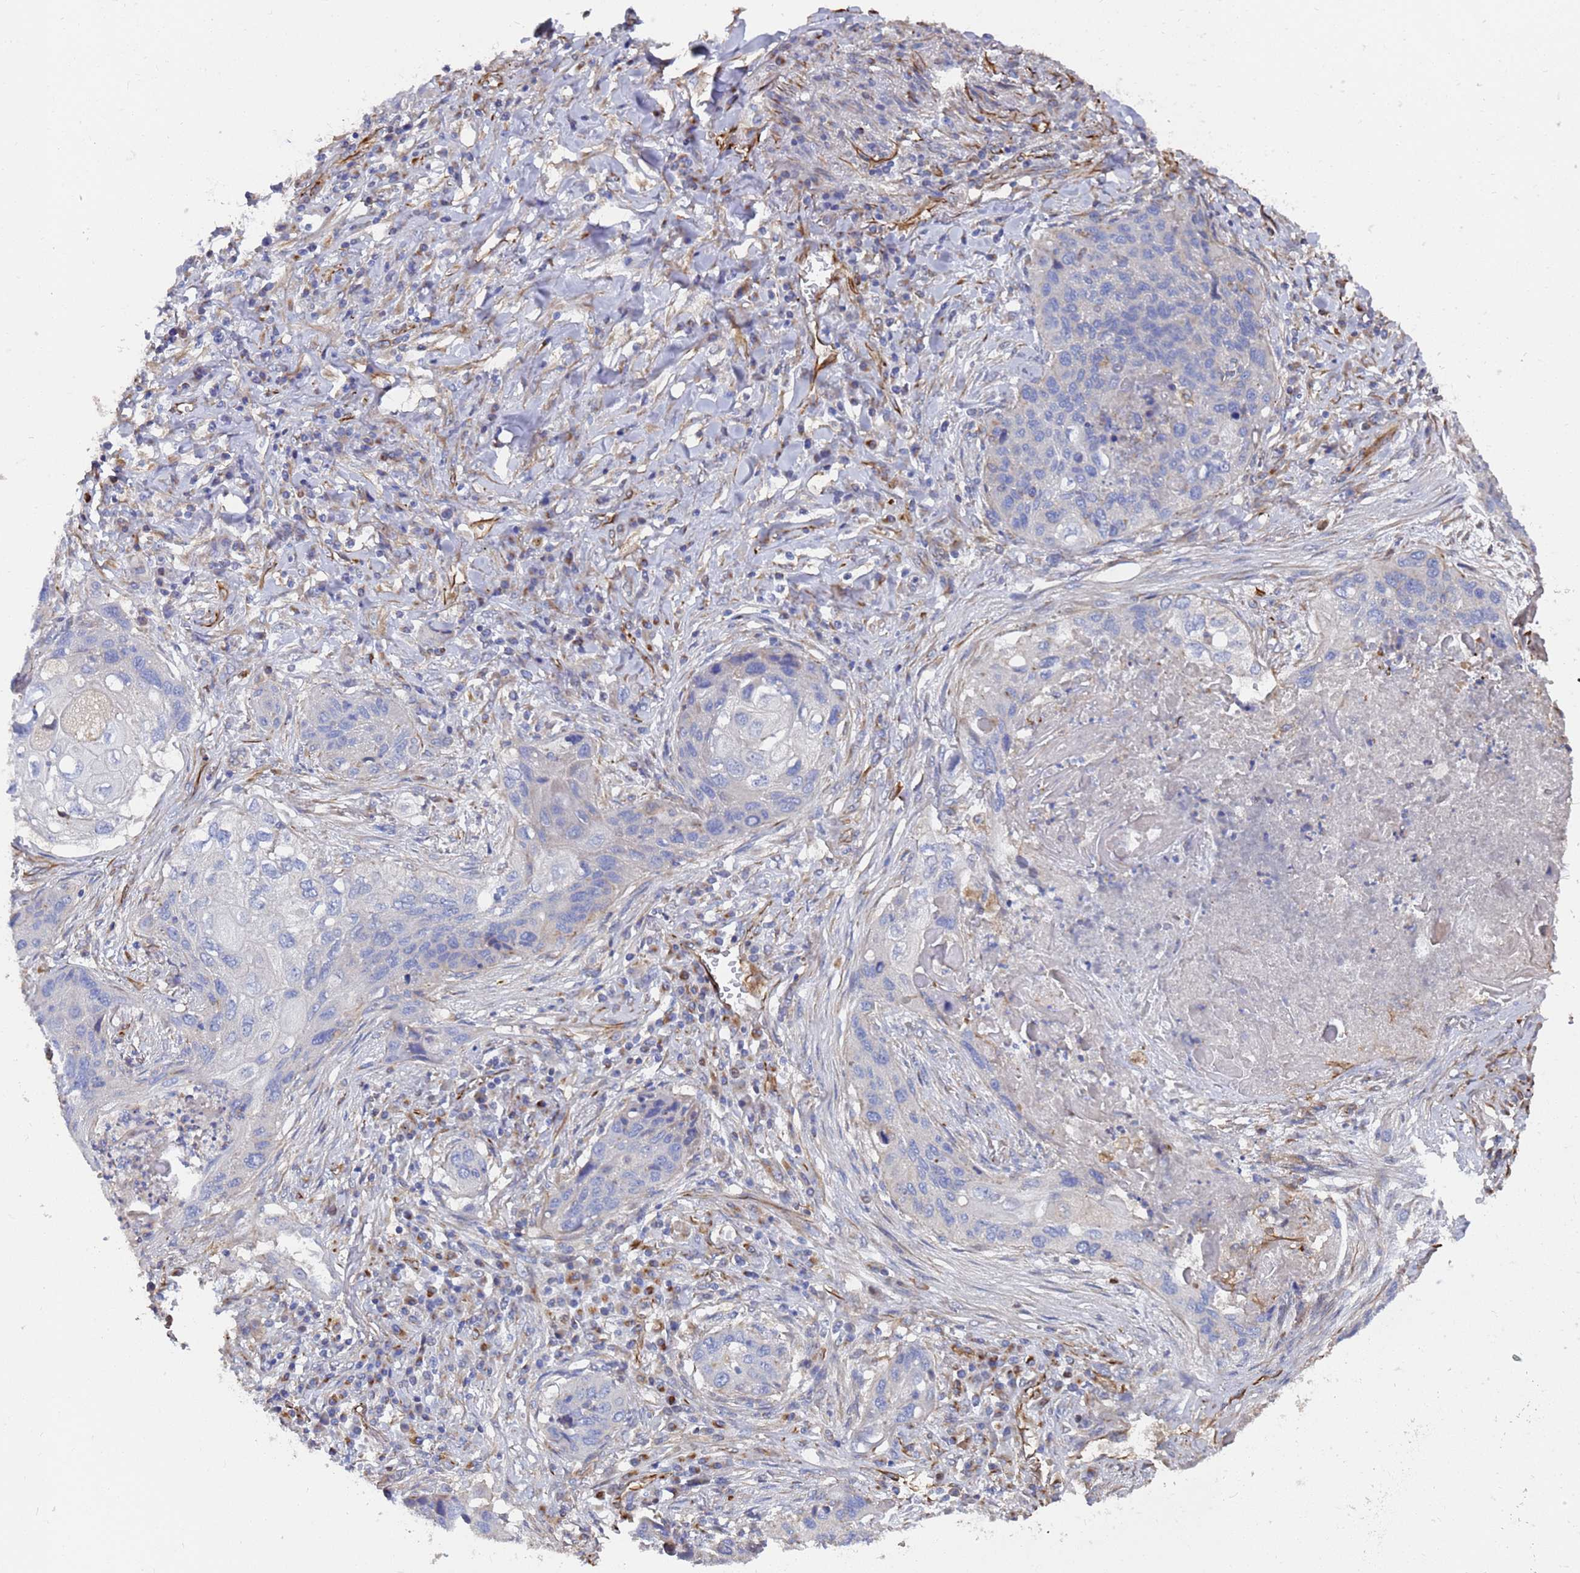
{"staining": {"intensity": "negative", "quantity": "none", "location": "none"}, "tissue": "lung cancer", "cell_type": "Tumor cells", "image_type": "cancer", "snomed": [{"axis": "morphology", "description": "Squamous cell carcinoma, NOS"}, {"axis": "topography", "description": "Lung"}], "caption": "Immunohistochemistry photomicrograph of lung cancer (squamous cell carcinoma) stained for a protein (brown), which demonstrates no staining in tumor cells.", "gene": "SYT13", "patient": {"sex": "female", "age": 63}}